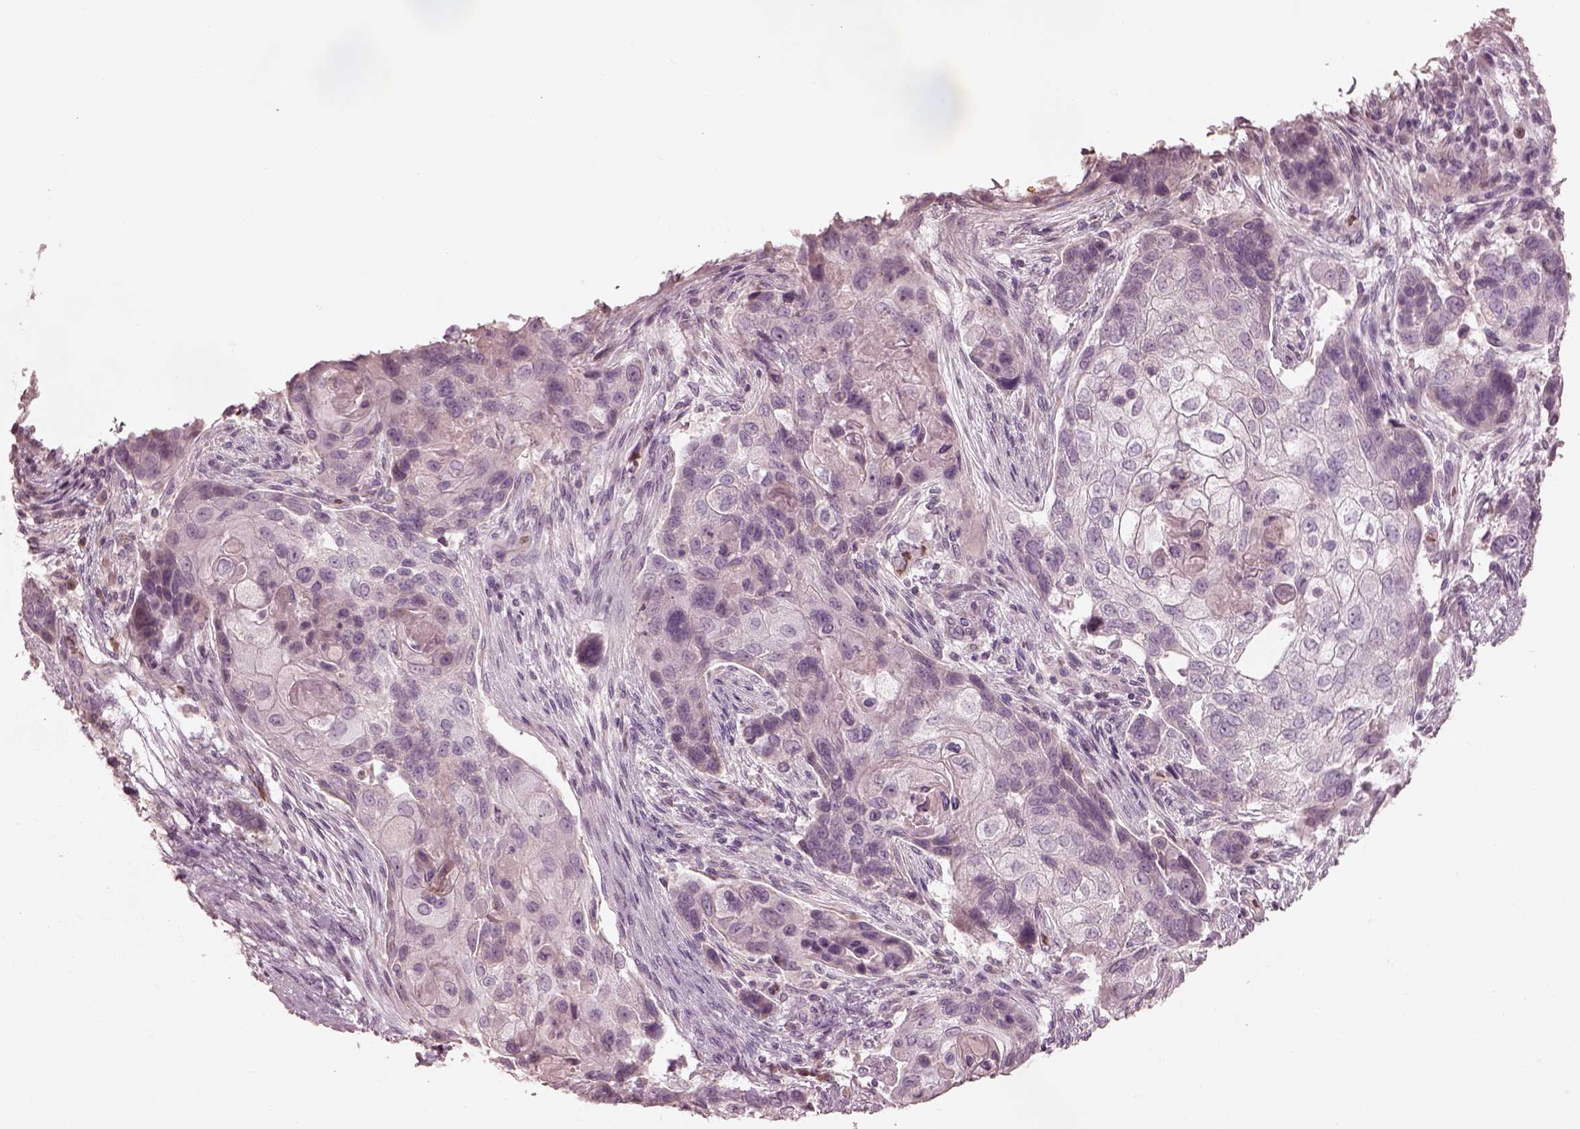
{"staining": {"intensity": "negative", "quantity": "none", "location": "none"}, "tissue": "lung cancer", "cell_type": "Tumor cells", "image_type": "cancer", "snomed": [{"axis": "morphology", "description": "Squamous cell carcinoma, NOS"}, {"axis": "topography", "description": "Lung"}], "caption": "A high-resolution histopathology image shows IHC staining of lung squamous cell carcinoma, which shows no significant staining in tumor cells.", "gene": "ANKLE1", "patient": {"sex": "male", "age": 69}}